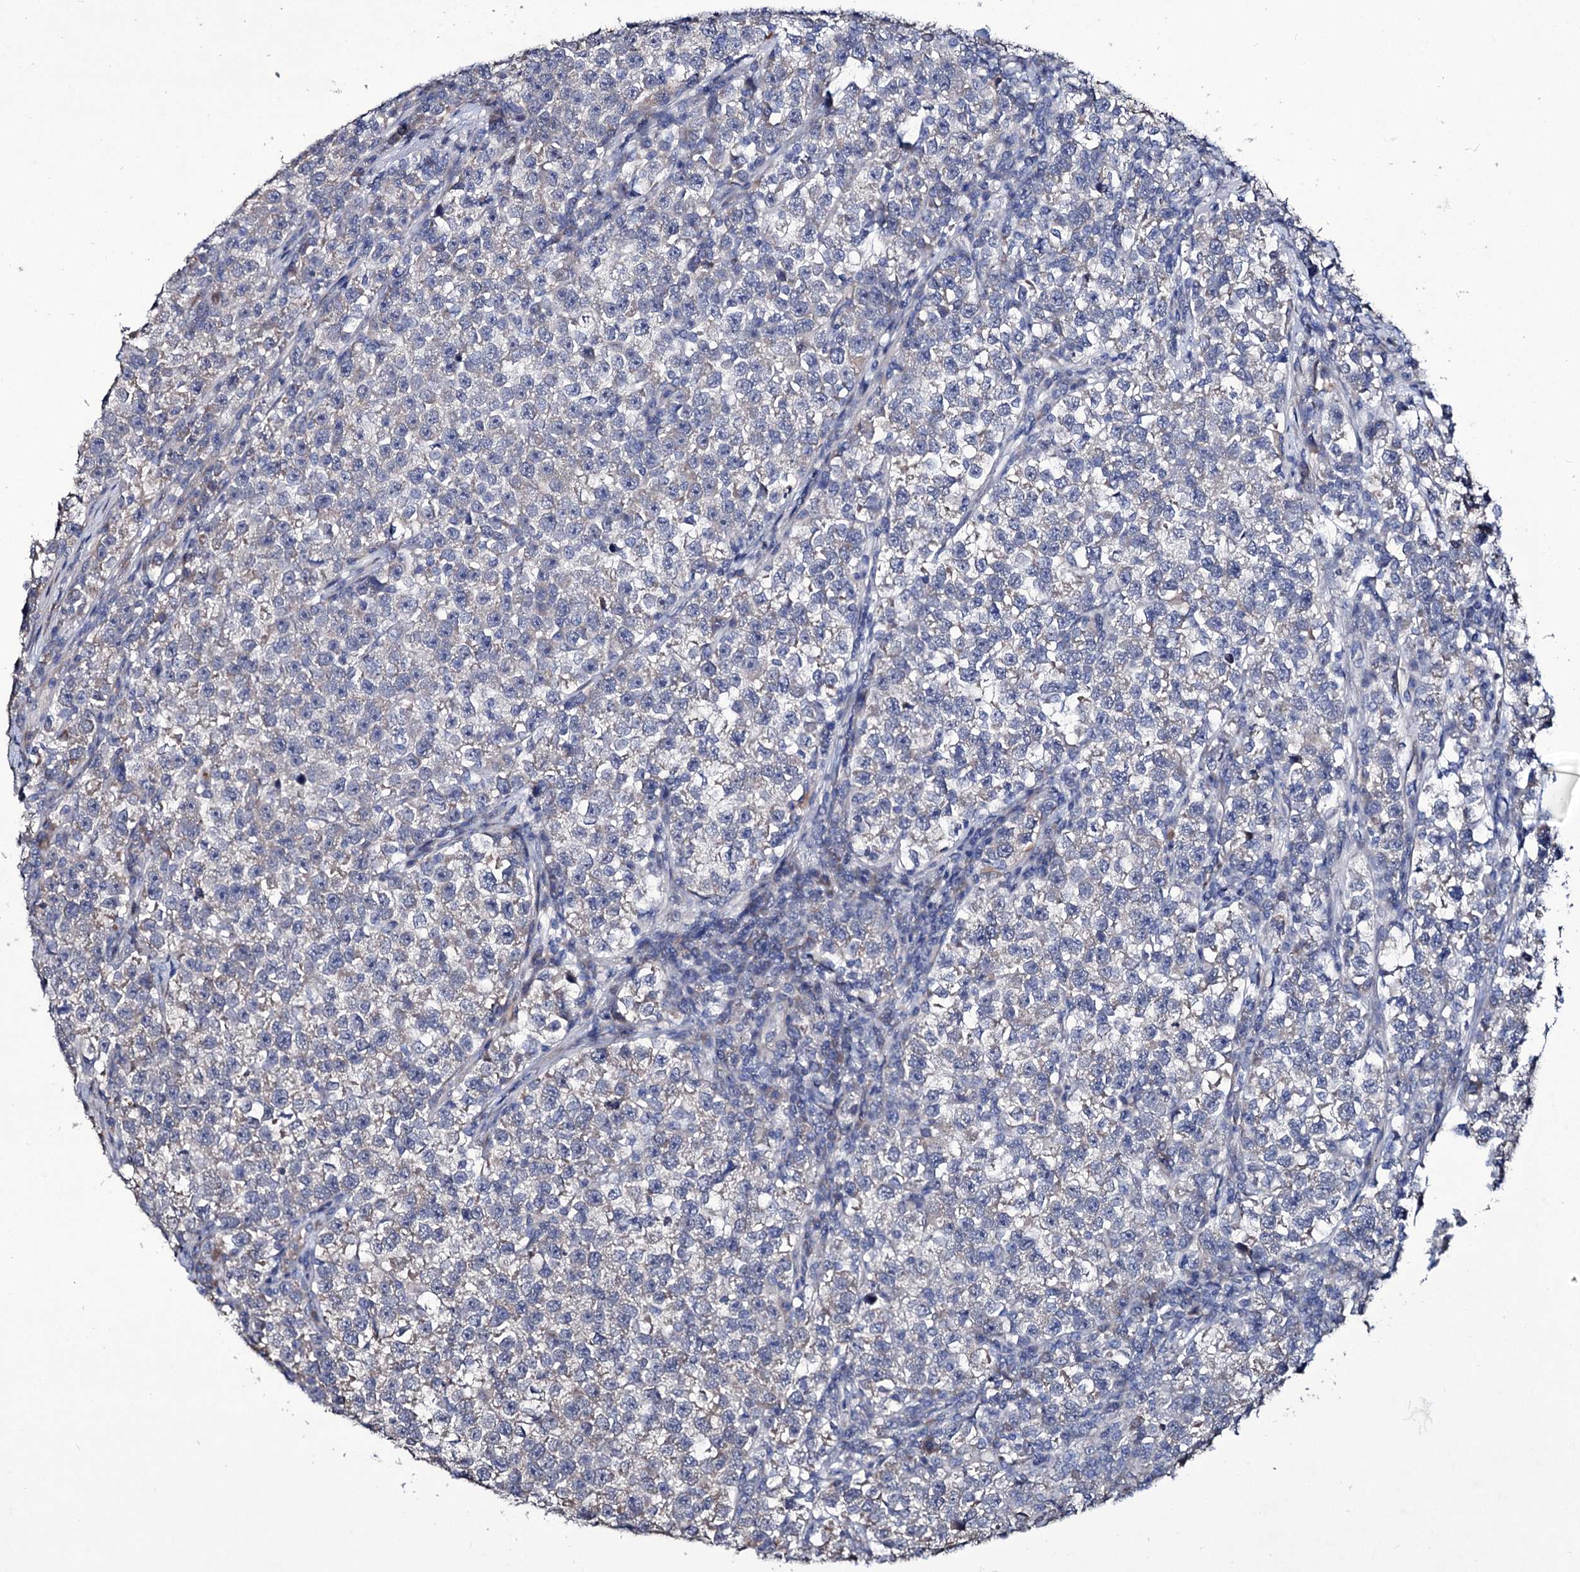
{"staining": {"intensity": "negative", "quantity": "none", "location": "none"}, "tissue": "testis cancer", "cell_type": "Tumor cells", "image_type": "cancer", "snomed": [{"axis": "morphology", "description": "Normal tissue, NOS"}, {"axis": "morphology", "description": "Seminoma, NOS"}, {"axis": "topography", "description": "Testis"}], "caption": "Testis seminoma stained for a protein using IHC displays no positivity tumor cells.", "gene": "TUBGCP5", "patient": {"sex": "male", "age": 43}}